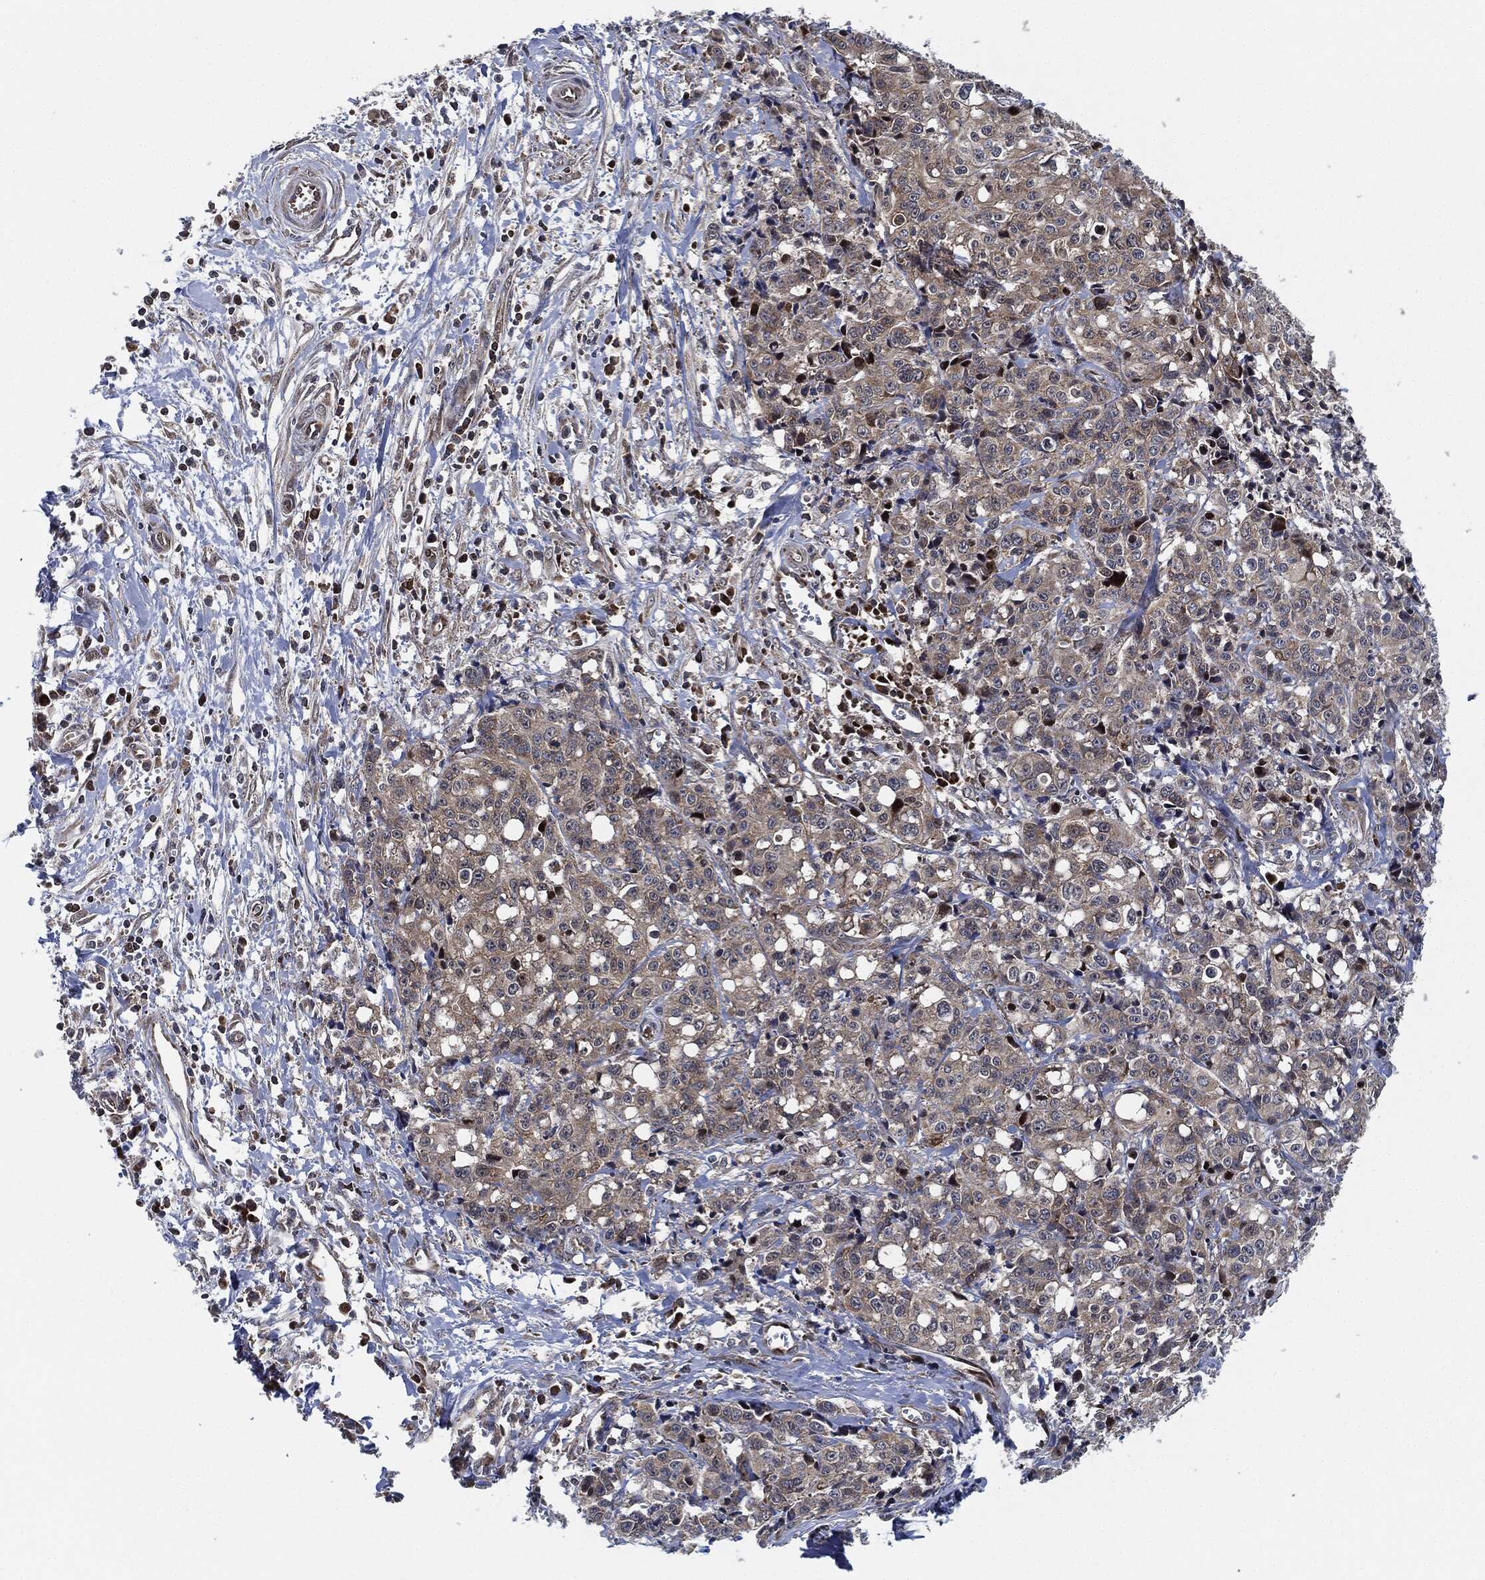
{"staining": {"intensity": "weak", "quantity": "<25%", "location": "cytoplasmic/membranous"}, "tissue": "pancreatic cancer", "cell_type": "Tumor cells", "image_type": "cancer", "snomed": [{"axis": "morphology", "description": "Adenocarcinoma, NOS"}, {"axis": "topography", "description": "Pancreas"}], "caption": "Immunohistochemical staining of pancreatic cancer demonstrates no significant staining in tumor cells.", "gene": "RNASEL", "patient": {"sex": "male", "age": 64}}